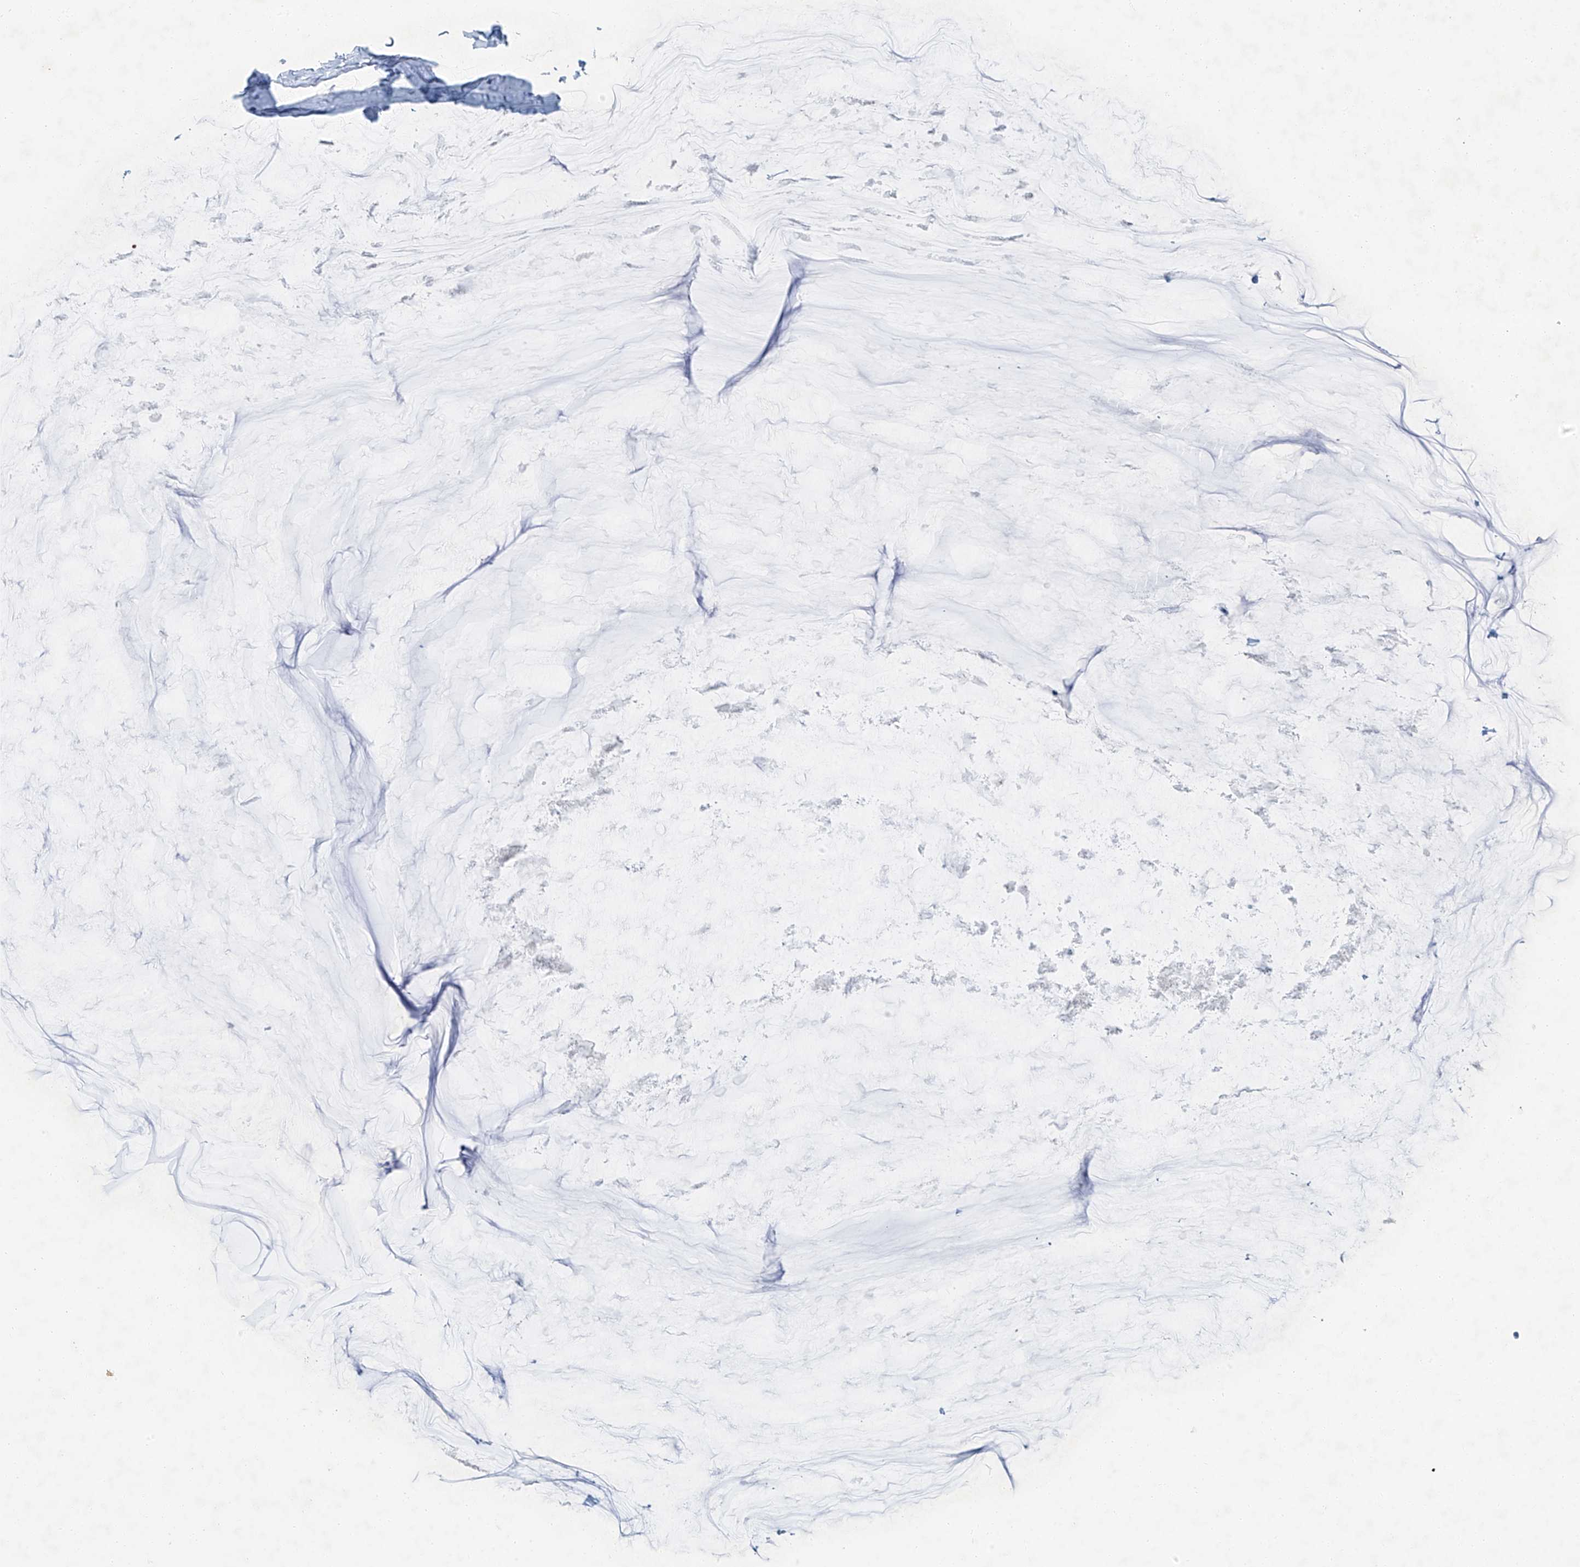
{"staining": {"intensity": "negative", "quantity": "none", "location": "none"}, "tissue": "ovarian cancer", "cell_type": "Tumor cells", "image_type": "cancer", "snomed": [{"axis": "morphology", "description": "Cystadenocarcinoma, mucinous, NOS"}, {"axis": "topography", "description": "Ovary"}], "caption": "IHC photomicrograph of neoplastic tissue: ovarian cancer (mucinous cystadenocarcinoma) stained with DAB displays no significant protein expression in tumor cells.", "gene": "C1orf87", "patient": {"sex": "female", "age": 39}}